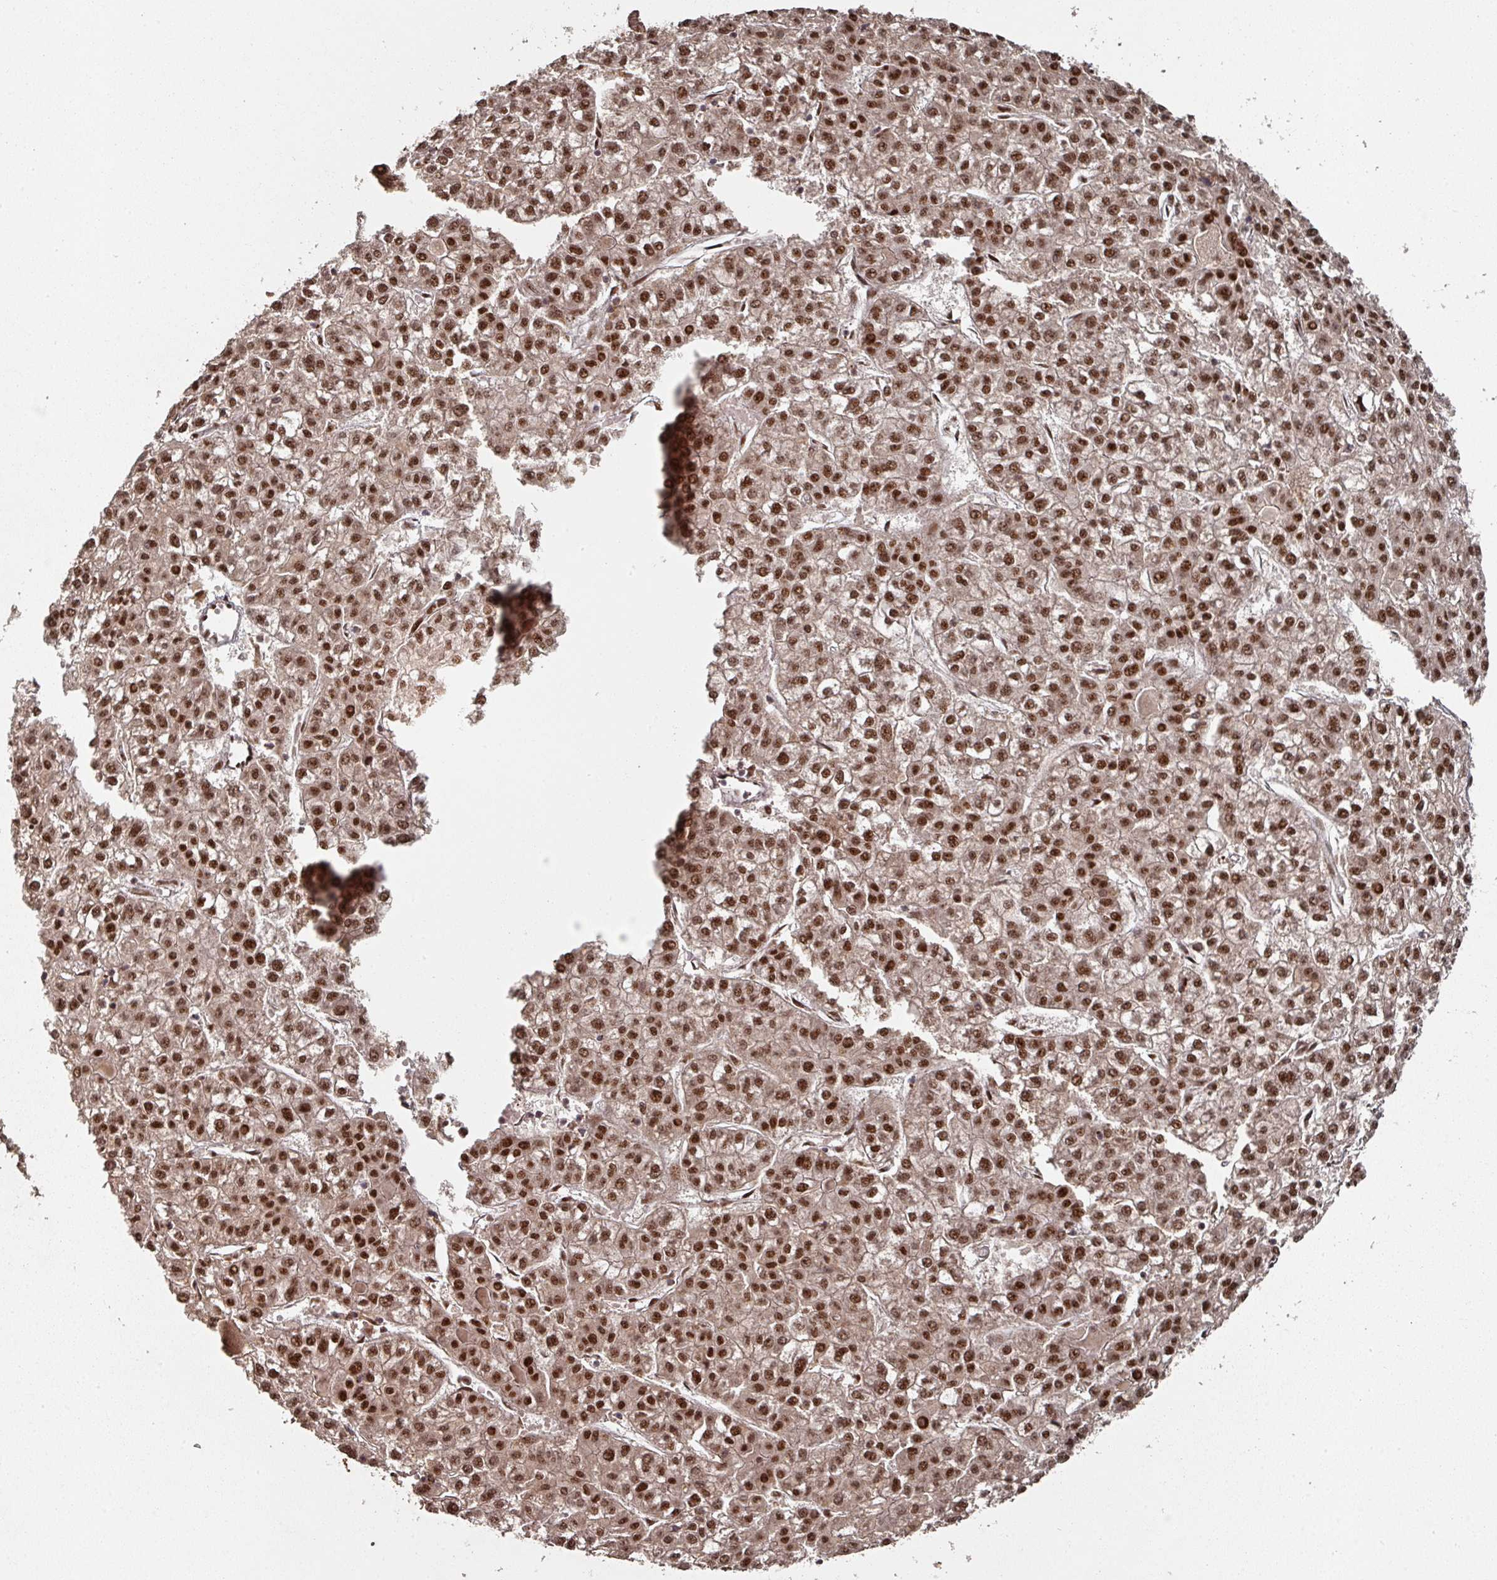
{"staining": {"intensity": "strong", "quantity": ">75%", "location": "nuclear"}, "tissue": "liver cancer", "cell_type": "Tumor cells", "image_type": "cancer", "snomed": [{"axis": "morphology", "description": "Carcinoma, Hepatocellular, NOS"}, {"axis": "topography", "description": "Liver"}], "caption": "Immunohistochemical staining of liver cancer (hepatocellular carcinoma) demonstrates high levels of strong nuclear protein positivity in about >75% of tumor cells.", "gene": "MEPCE", "patient": {"sex": "female", "age": 43}}